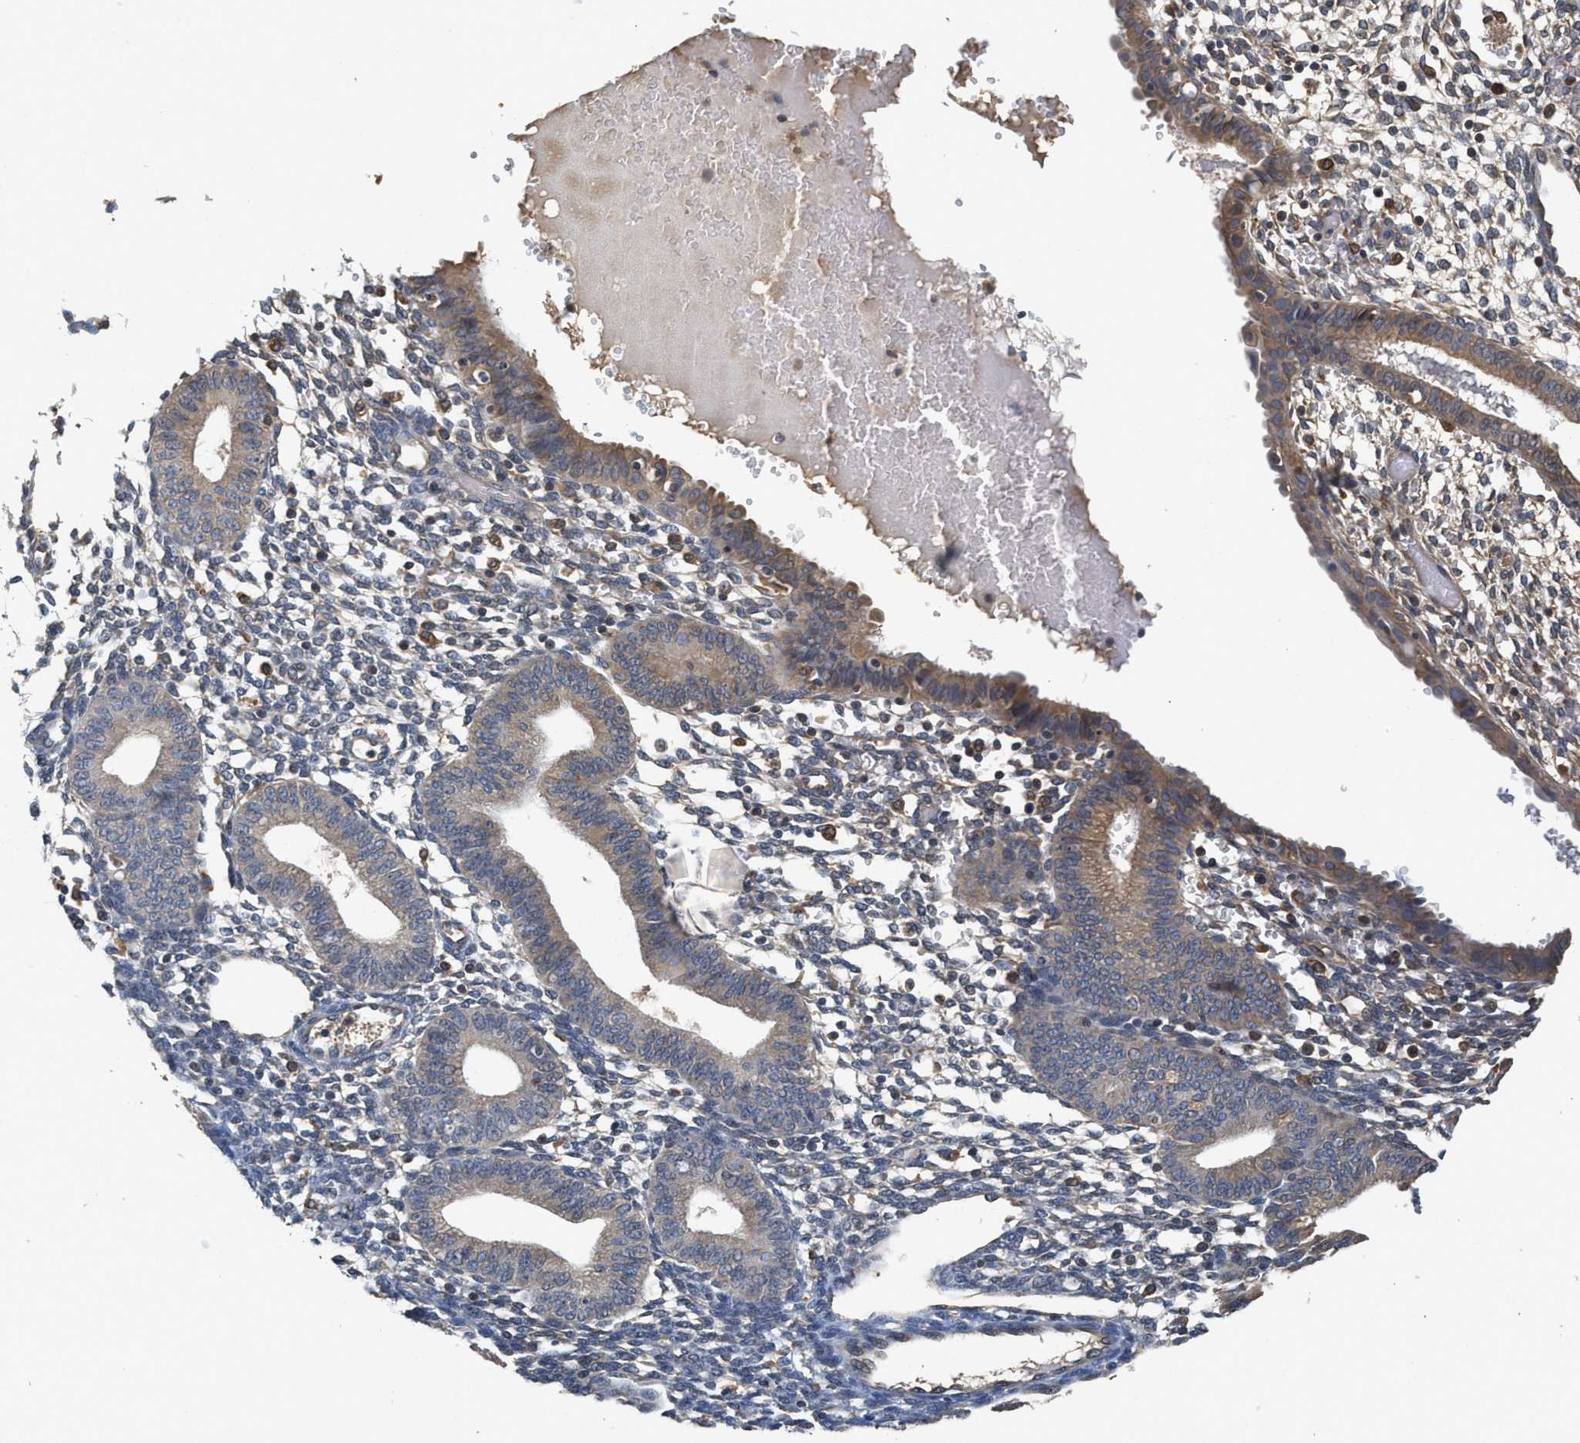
{"staining": {"intensity": "moderate", "quantity": "<25%", "location": "cytoplasmic/membranous"}, "tissue": "endometrium", "cell_type": "Cells in endometrial stroma", "image_type": "normal", "snomed": [{"axis": "morphology", "description": "Normal tissue, NOS"}, {"axis": "topography", "description": "Endometrium"}], "caption": "A high-resolution micrograph shows immunohistochemistry staining of benign endometrium, which displays moderate cytoplasmic/membranous positivity in approximately <25% of cells in endometrial stroma.", "gene": "BCAP31", "patient": {"sex": "female", "age": 61}}